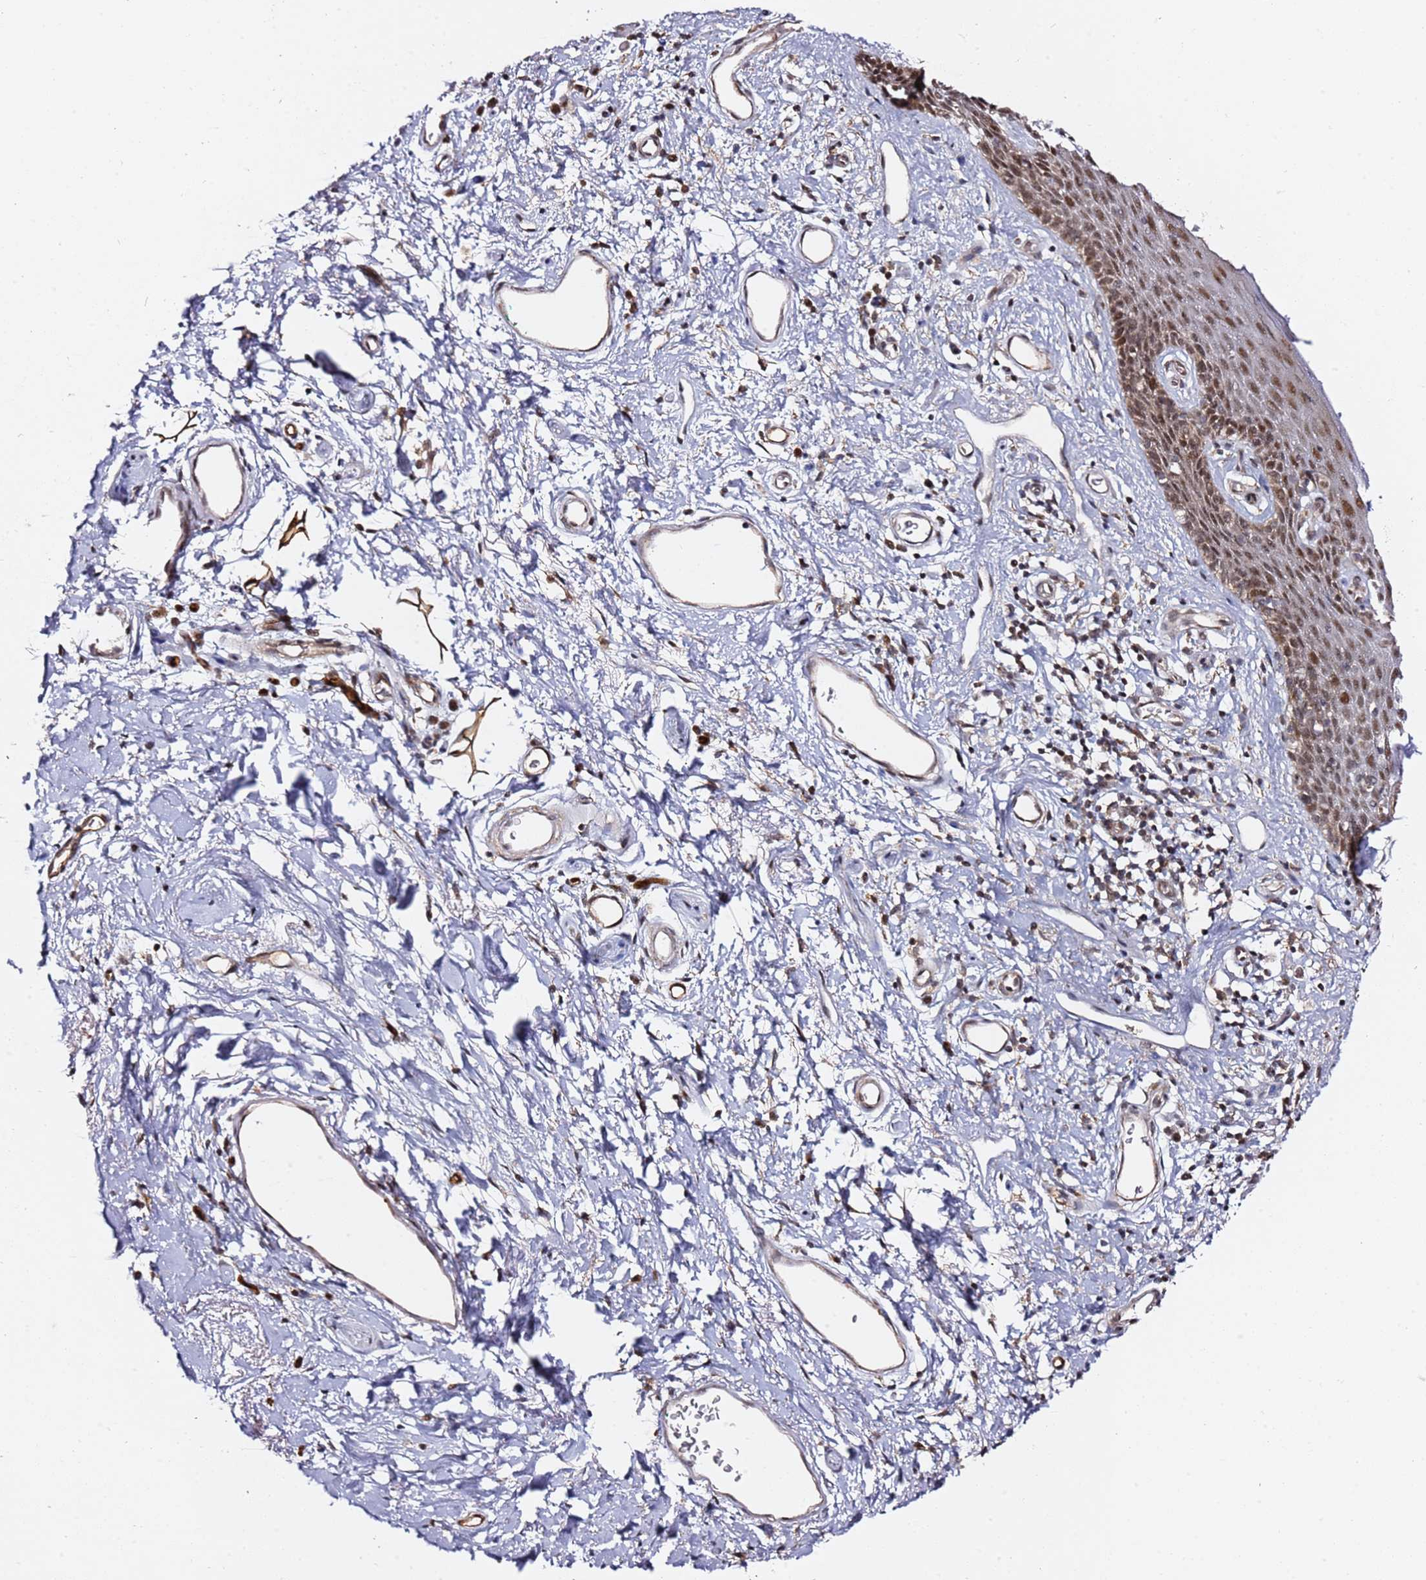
{"staining": {"intensity": "moderate", "quantity": ">75%", "location": "nuclear"}, "tissue": "skin", "cell_type": "Epidermal cells", "image_type": "normal", "snomed": [{"axis": "morphology", "description": "Normal tissue, NOS"}, {"axis": "topography", "description": "Vulva"}], "caption": "Unremarkable skin exhibits moderate nuclear expression in approximately >75% of epidermal cells.", "gene": "TP53AIP1", "patient": {"sex": "female", "age": 66}}